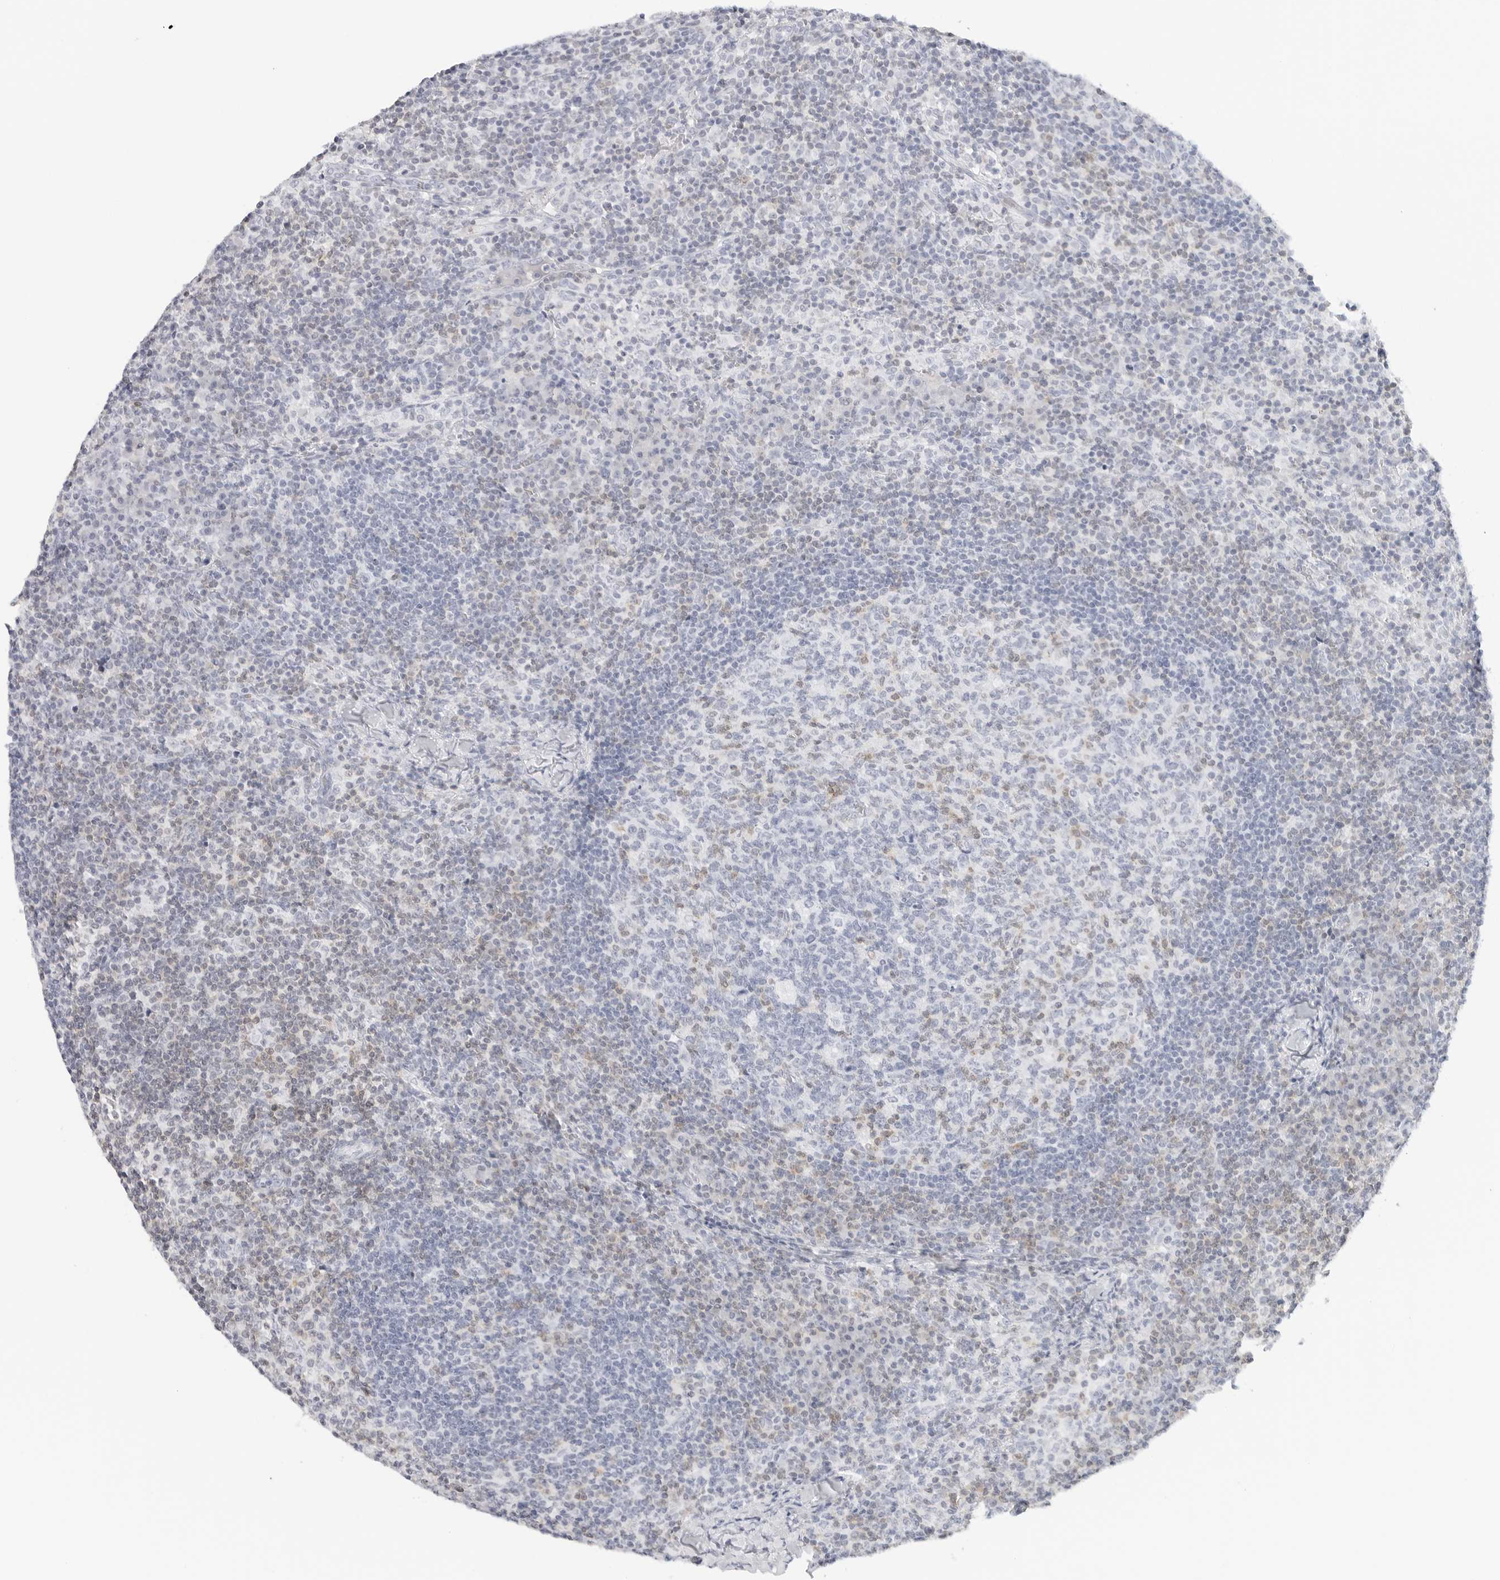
{"staining": {"intensity": "weak", "quantity": "<25%", "location": "cytoplasmic/membranous"}, "tissue": "lymph node", "cell_type": "Germinal center cells", "image_type": "normal", "snomed": [{"axis": "morphology", "description": "Normal tissue, NOS"}, {"axis": "morphology", "description": "Inflammation, NOS"}, {"axis": "topography", "description": "Lymph node"}], "caption": "Immunohistochemistry photomicrograph of benign lymph node: human lymph node stained with DAB (3,3'-diaminobenzidine) displays no significant protein positivity in germinal center cells.", "gene": "SLC9A3R1", "patient": {"sex": "male", "age": 55}}